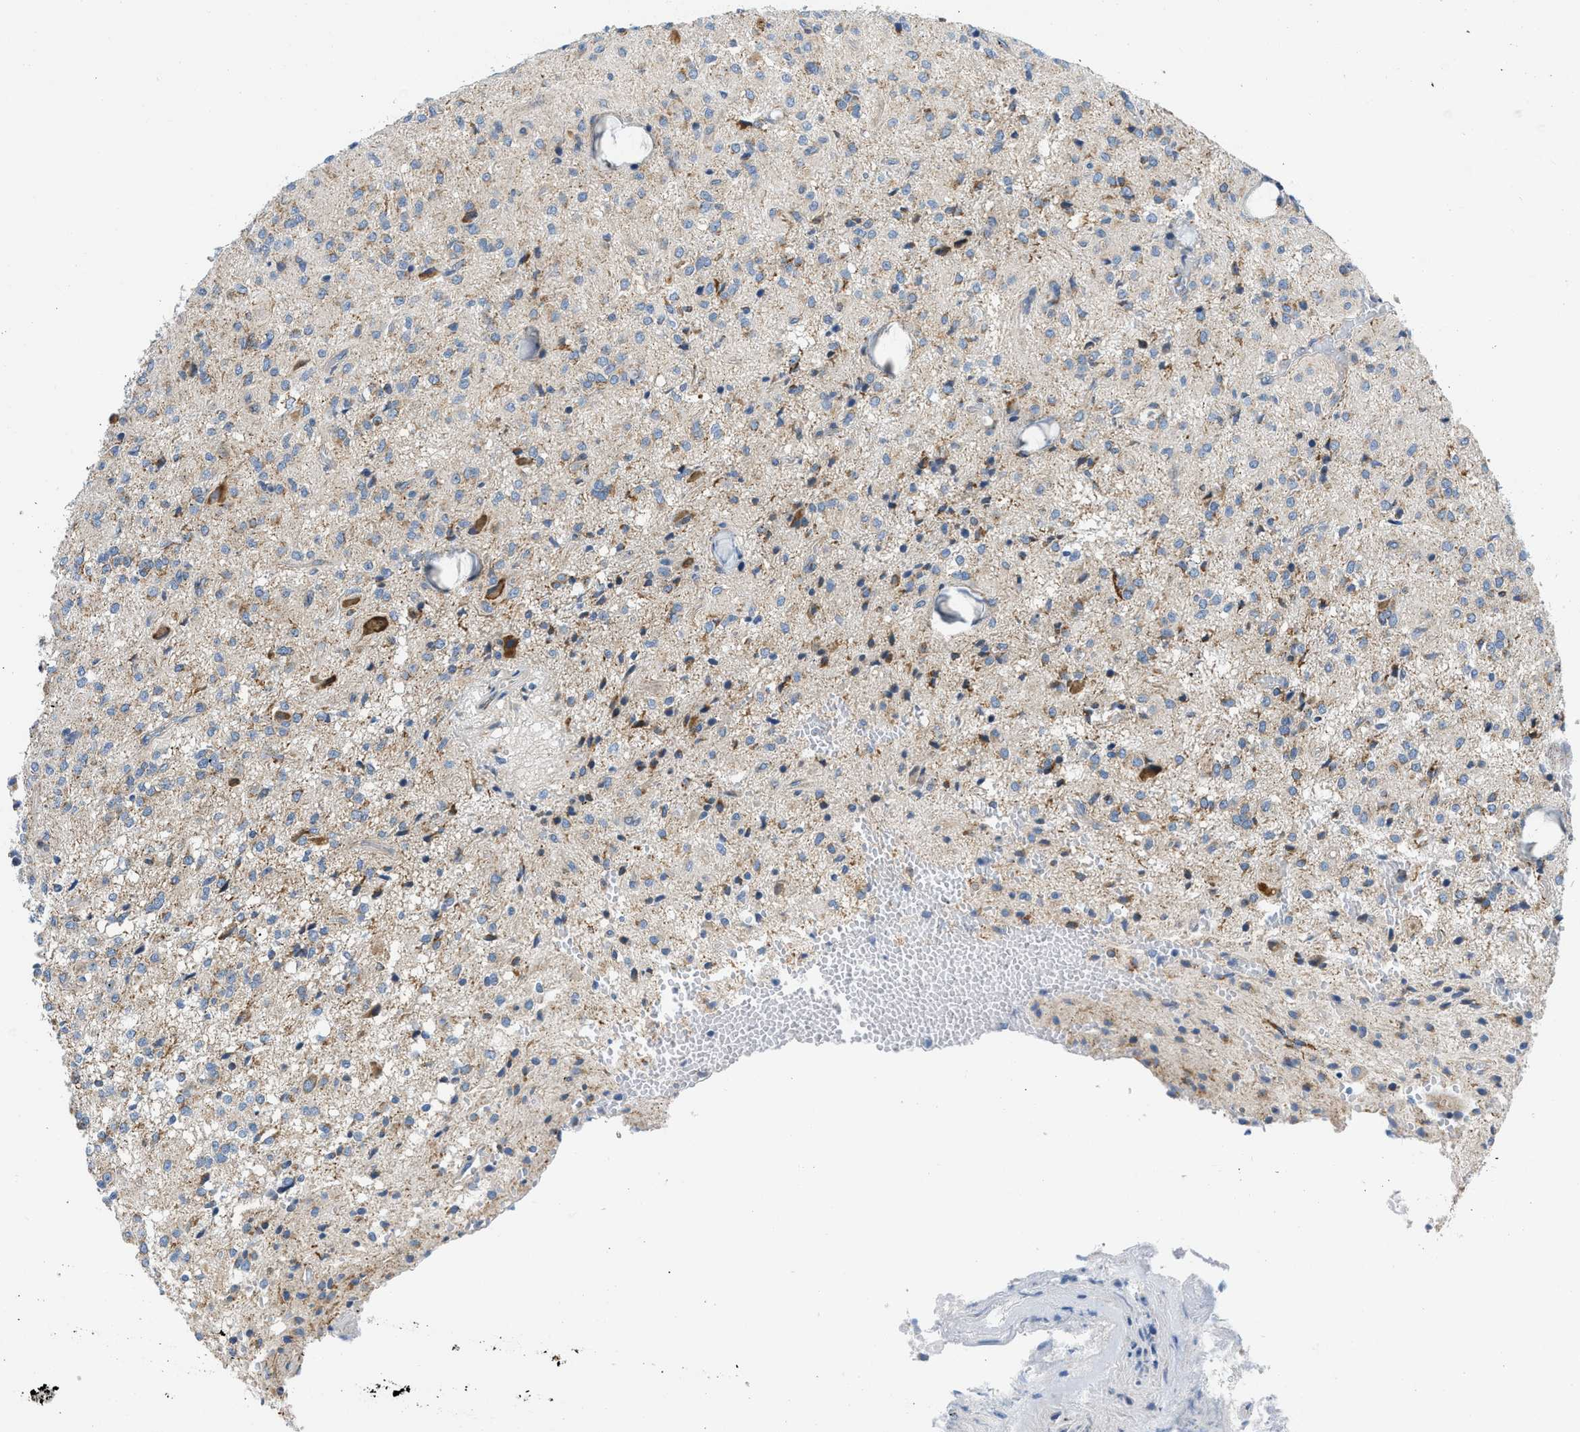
{"staining": {"intensity": "moderate", "quantity": "25%-75%", "location": "cytoplasmic/membranous"}, "tissue": "glioma", "cell_type": "Tumor cells", "image_type": "cancer", "snomed": [{"axis": "morphology", "description": "Glioma, malignant, High grade"}, {"axis": "topography", "description": "Brain"}], "caption": "Immunohistochemical staining of human malignant glioma (high-grade) reveals medium levels of moderate cytoplasmic/membranous staining in about 25%-75% of tumor cells.", "gene": "CAMKK2", "patient": {"sex": "female", "age": 59}}